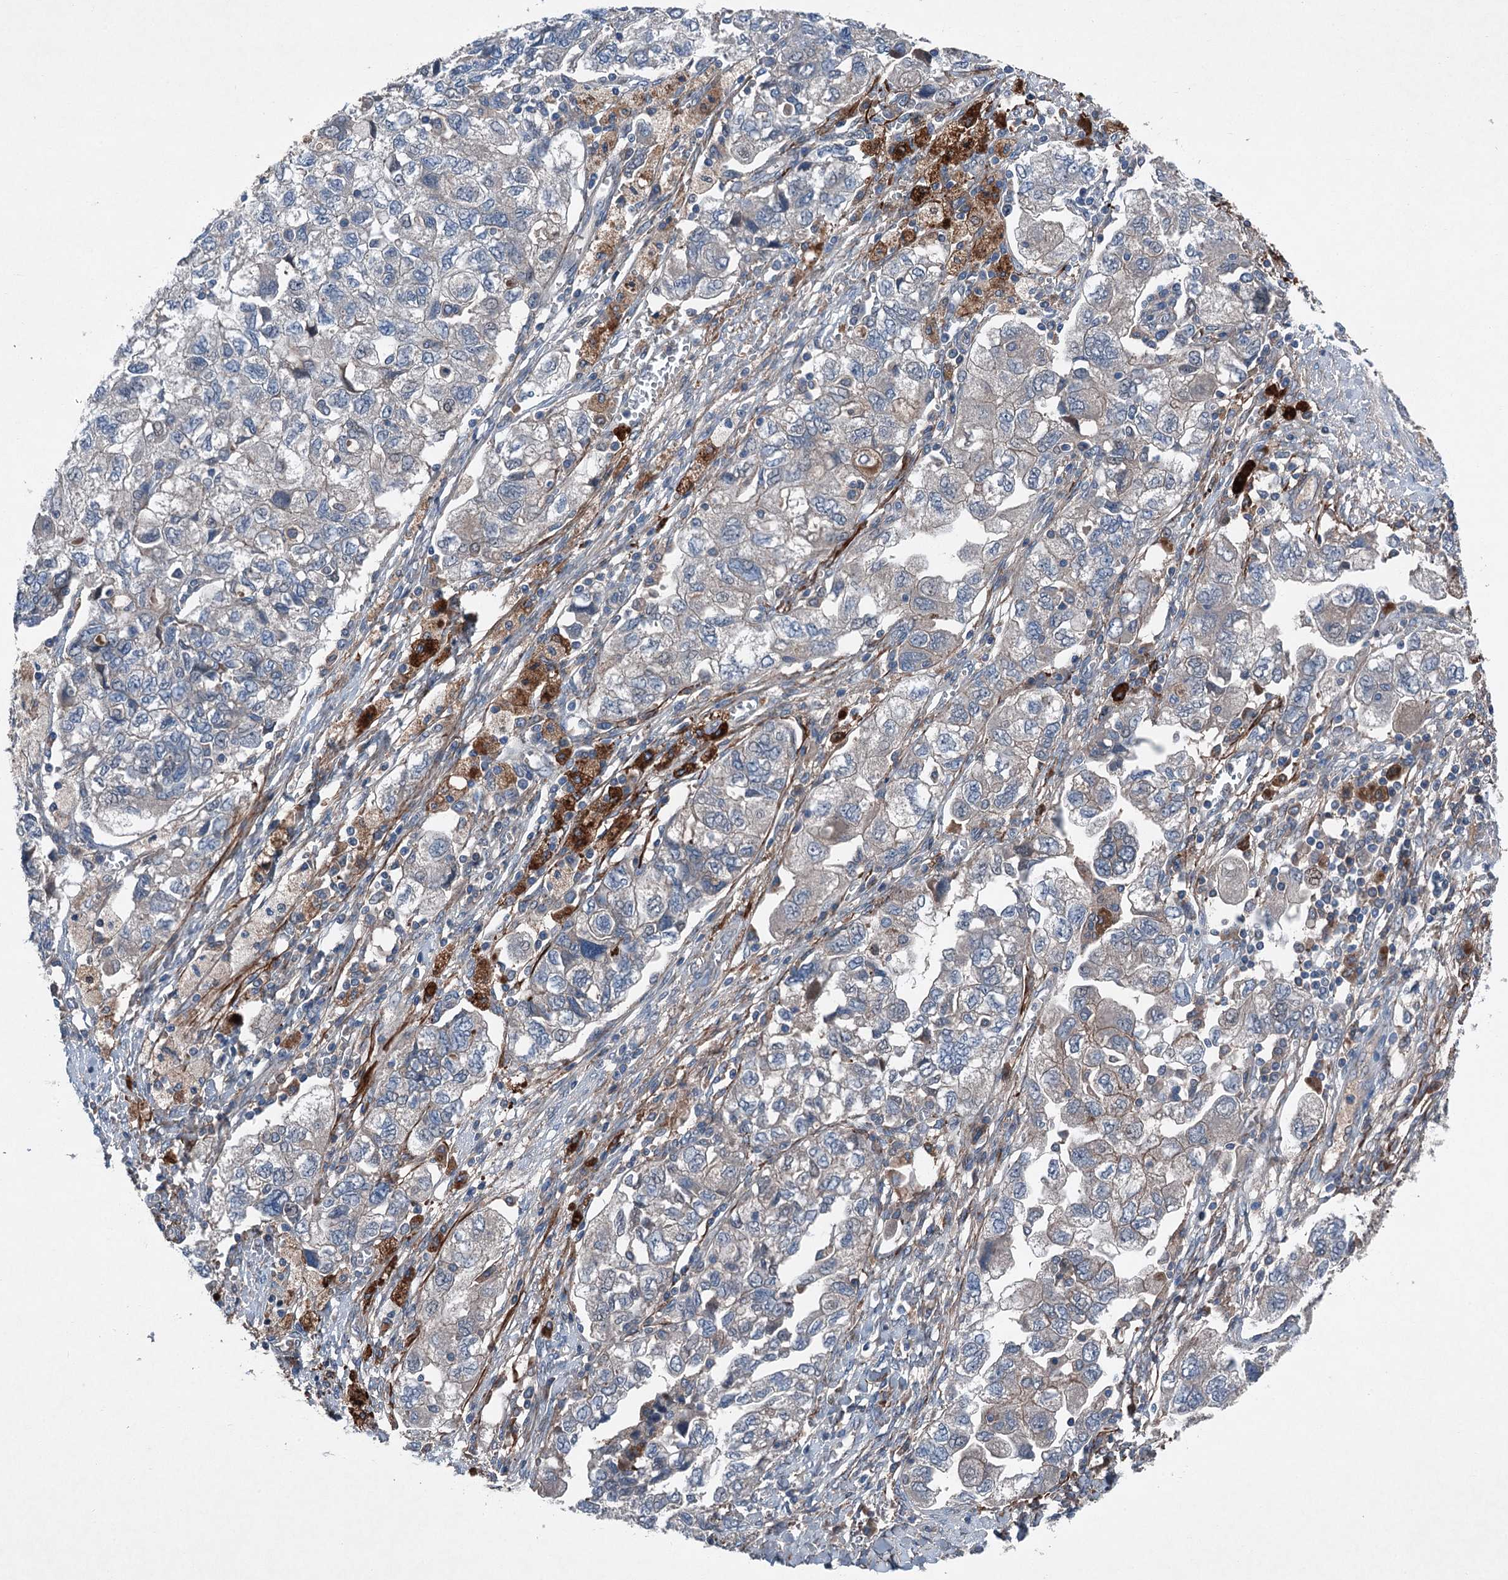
{"staining": {"intensity": "negative", "quantity": "none", "location": "none"}, "tissue": "ovarian cancer", "cell_type": "Tumor cells", "image_type": "cancer", "snomed": [{"axis": "morphology", "description": "Carcinoma, NOS"}, {"axis": "morphology", "description": "Cystadenocarcinoma, serous, NOS"}, {"axis": "topography", "description": "Ovary"}], "caption": "Ovarian cancer (carcinoma) stained for a protein using immunohistochemistry reveals no expression tumor cells.", "gene": "SLC2A10", "patient": {"sex": "female", "age": 69}}